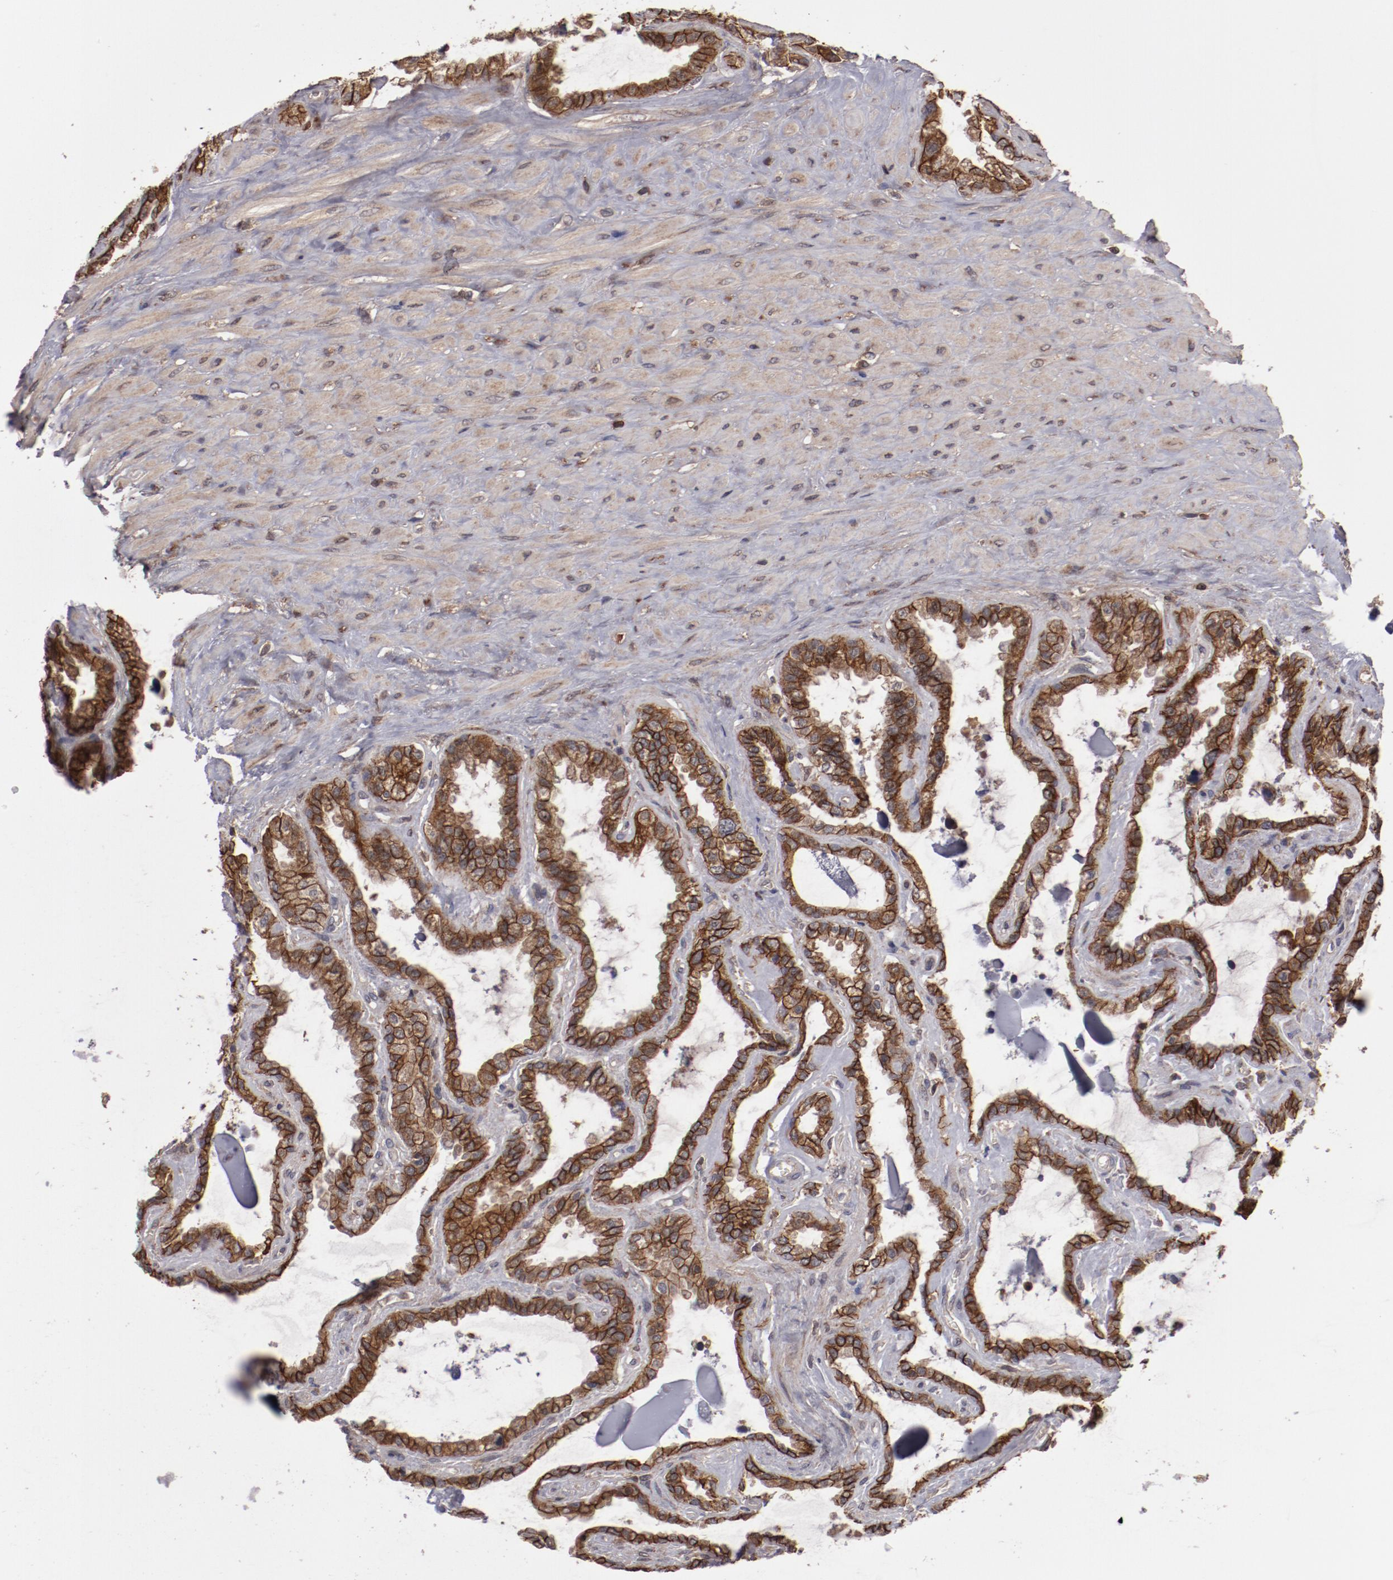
{"staining": {"intensity": "moderate", "quantity": ">75%", "location": "cytoplasmic/membranous"}, "tissue": "seminal vesicle", "cell_type": "Glandular cells", "image_type": "normal", "snomed": [{"axis": "morphology", "description": "Normal tissue, NOS"}, {"axis": "morphology", "description": "Inflammation, NOS"}, {"axis": "topography", "description": "Urinary bladder"}, {"axis": "topography", "description": "Prostate"}, {"axis": "topography", "description": "Seminal veicle"}], "caption": "Immunohistochemical staining of normal seminal vesicle shows moderate cytoplasmic/membranous protein expression in approximately >75% of glandular cells. The staining was performed using DAB to visualize the protein expression in brown, while the nuclei were stained in blue with hematoxylin (Magnification: 20x).", "gene": "RPS6KA6", "patient": {"sex": "male", "age": 82}}